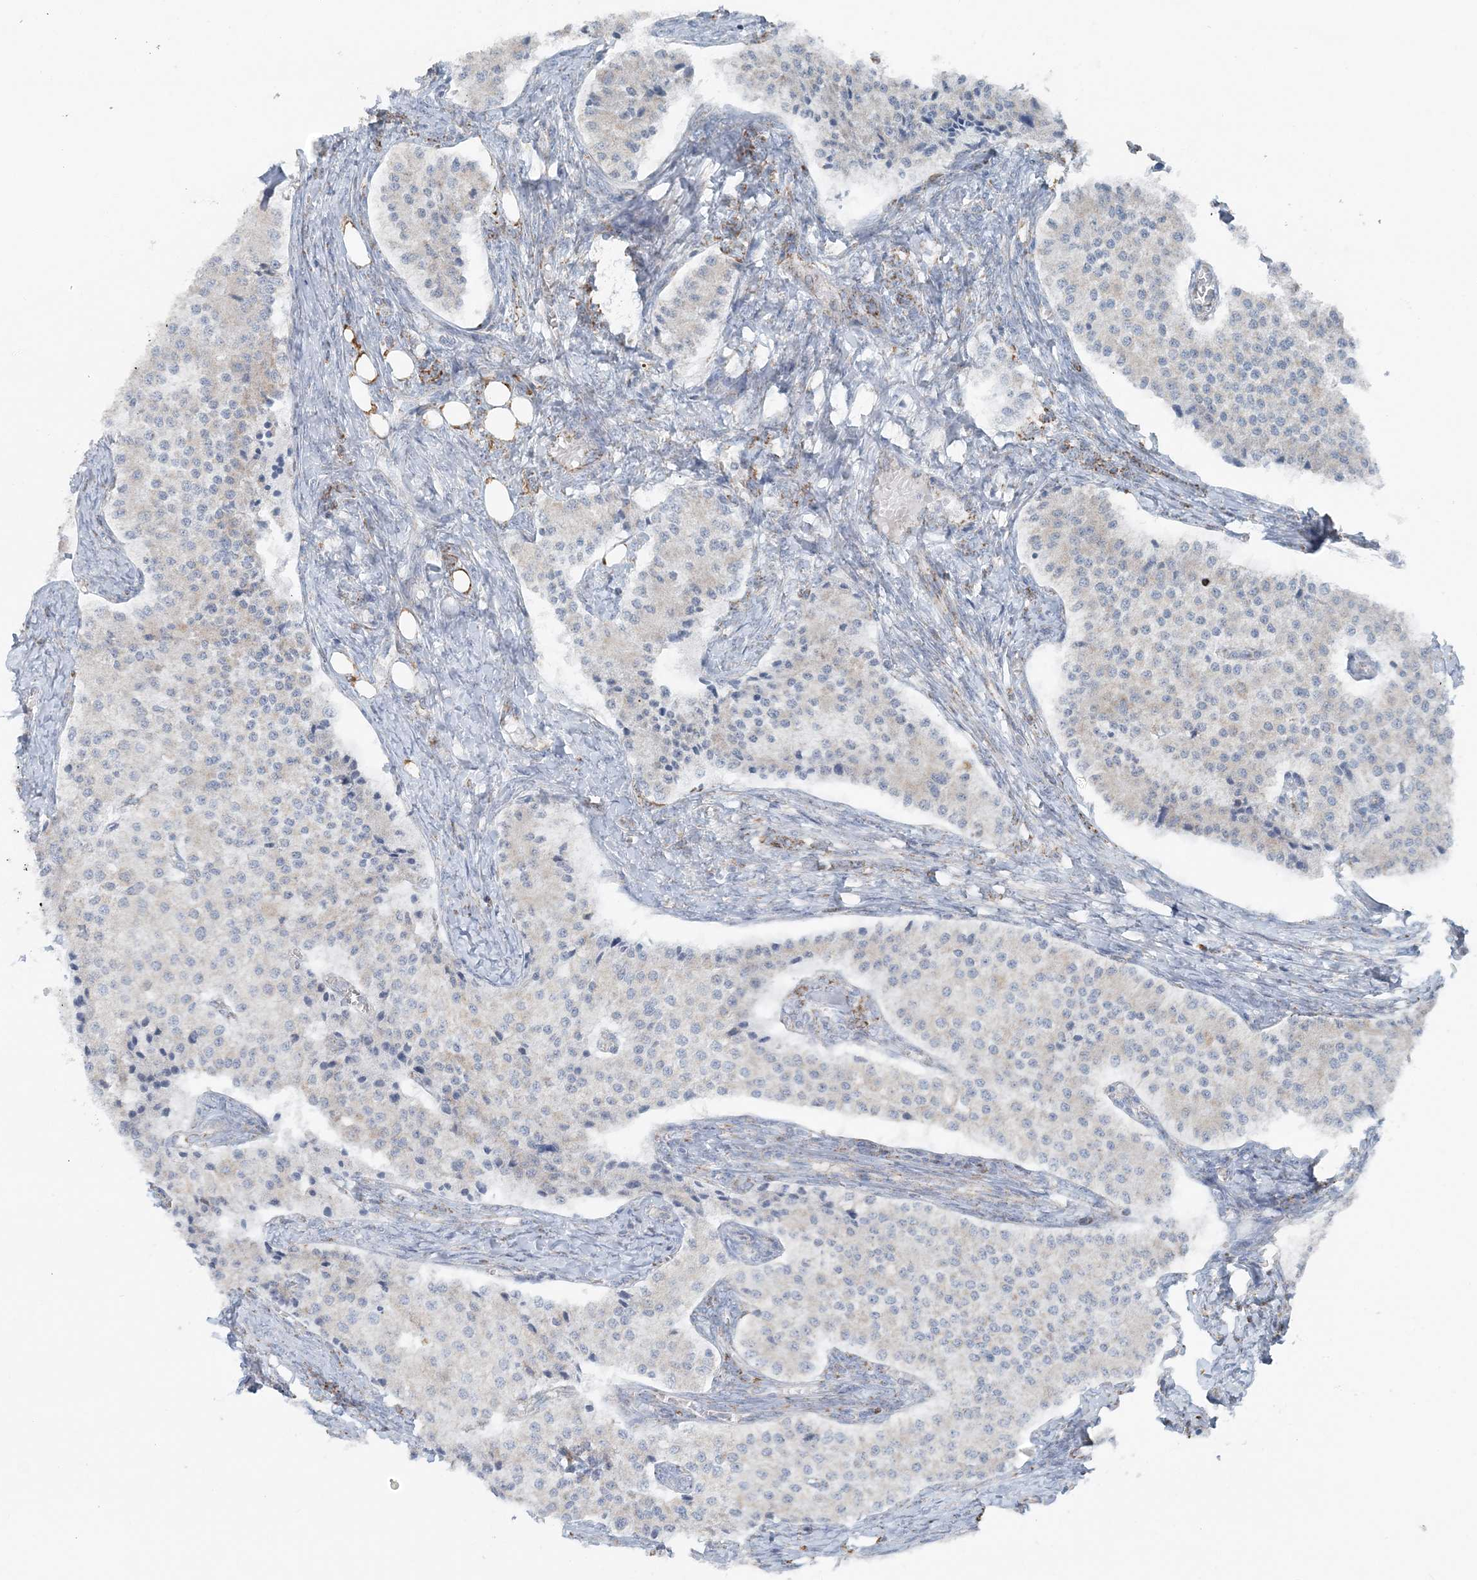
{"staining": {"intensity": "negative", "quantity": "none", "location": "none"}, "tissue": "carcinoid", "cell_type": "Tumor cells", "image_type": "cancer", "snomed": [{"axis": "morphology", "description": "Carcinoid, malignant, NOS"}, {"axis": "topography", "description": "Colon"}], "caption": "An IHC histopathology image of carcinoid is shown. There is no staining in tumor cells of carcinoid.", "gene": "PCCB", "patient": {"sex": "female", "age": 52}}